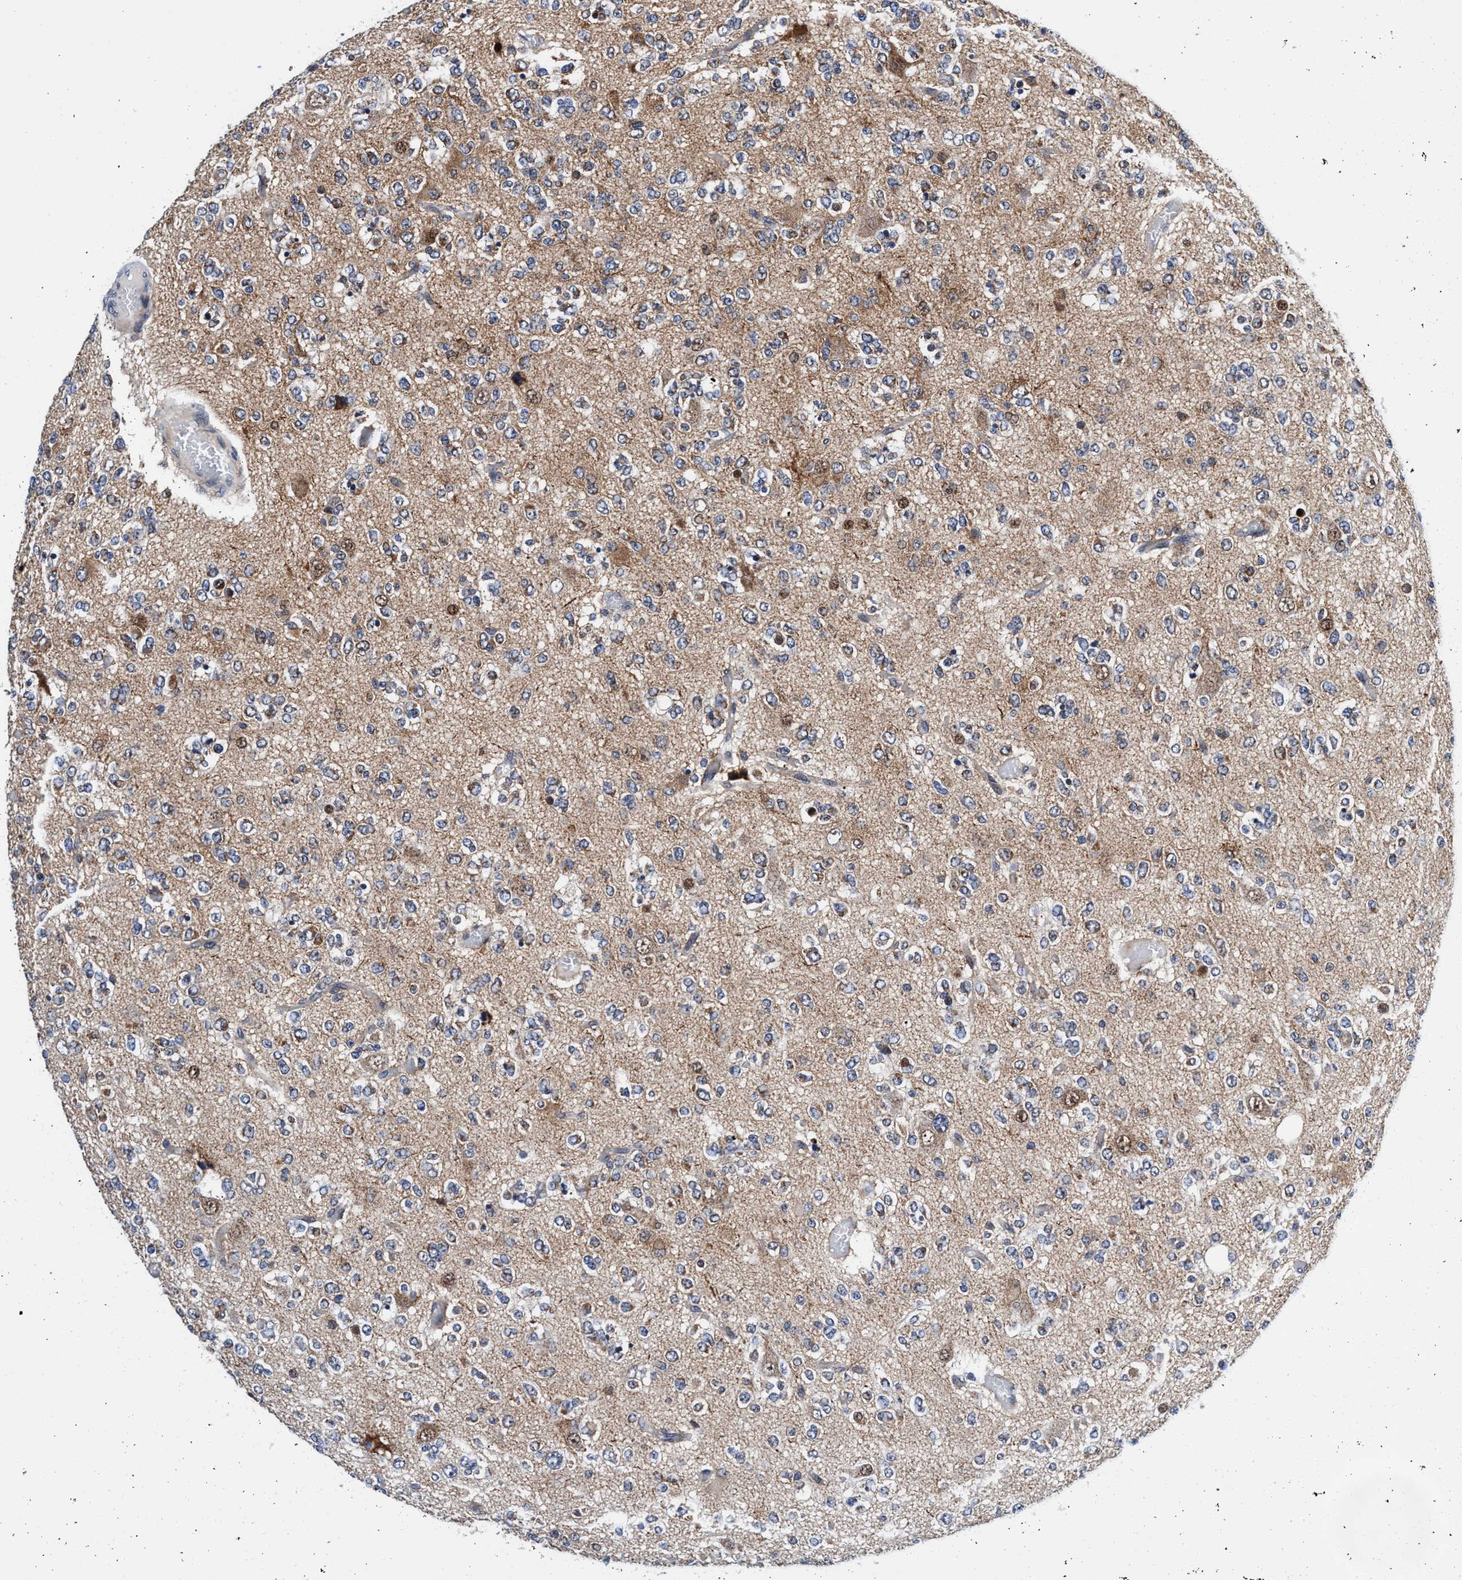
{"staining": {"intensity": "weak", "quantity": "25%-75%", "location": "cytoplasmic/membranous"}, "tissue": "glioma", "cell_type": "Tumor cells", "image_type": "cancer", "snomed": [{"axis": "morphology", "description": "Glioma, malignant, Low grade"}, {"axis": "topography", "description": "Brain"}], "caption": "Glioma stained with DAB (3,3'-diaminobenzidine) immunohistochemistry shows low levels of weak cytoplasmic/membranous positivity in approximately 25%-75% of tumor cells.", "gene": "AGAP2", "patient": {"sex": "male", "age": 38}}